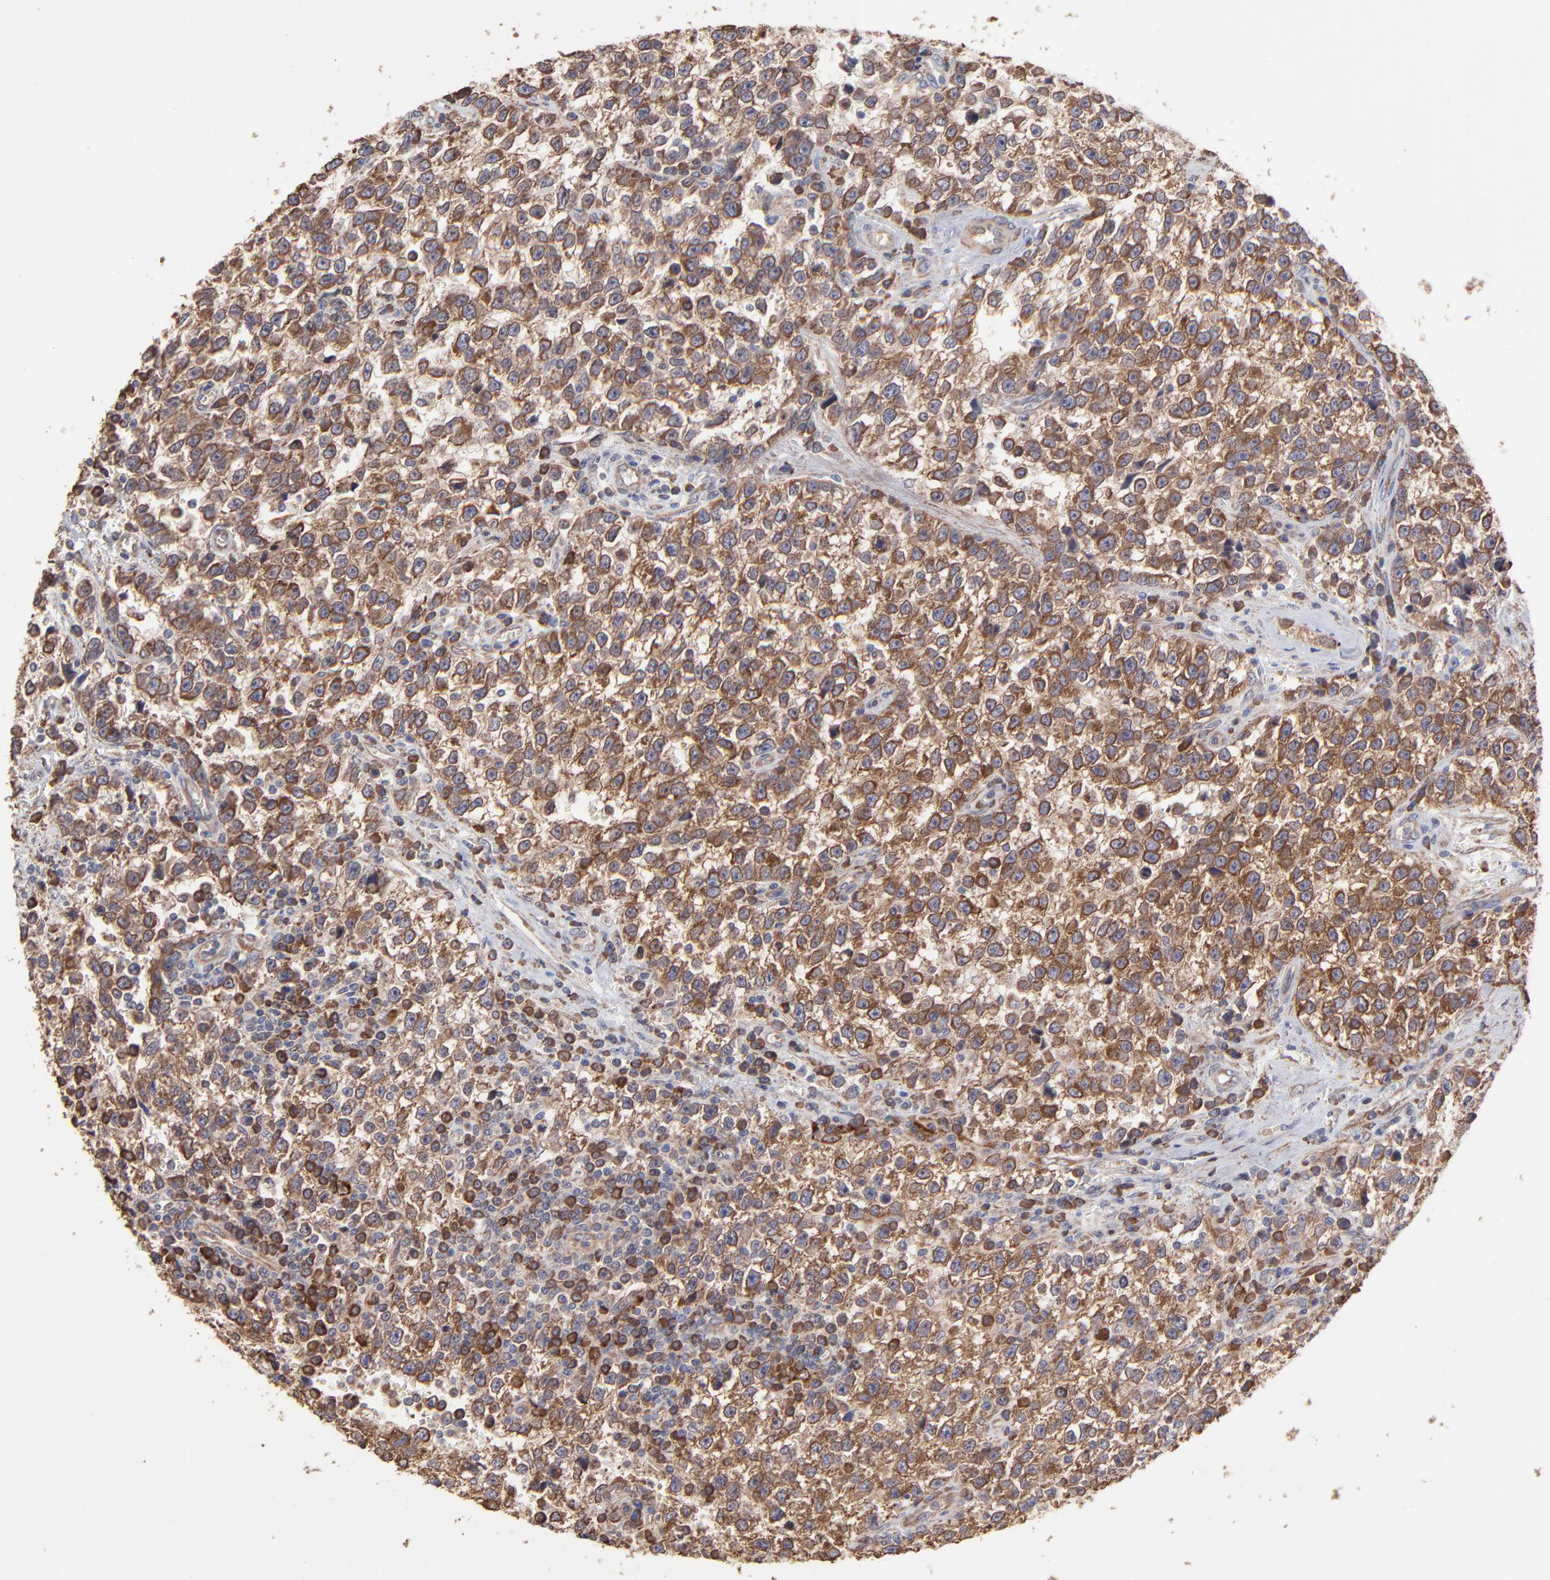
{"staining": {"intensity": "strong", "quantity": ">75%", "location": "cytoplasmic/membranous"}, "tissue": "testis cancer", "cell_type": "Tumor cells", "image_type": "cancer", "snomed": [{"axis": "morphology", "description": "Seminoma, NOS"}, {"axis": "topography", "description": "Testis"}], "caption": "Protein staining of testis seminoma tissue displays strong cytoplasmic/membranous positivity in approximately >75% of tumor cells. Using DAB (brown) and hematoxylin (blue) stains, captured at high magnification using brightfield microscopy.", "gene": "PFKM", "patient": {"sex": "male", "age": 38}}